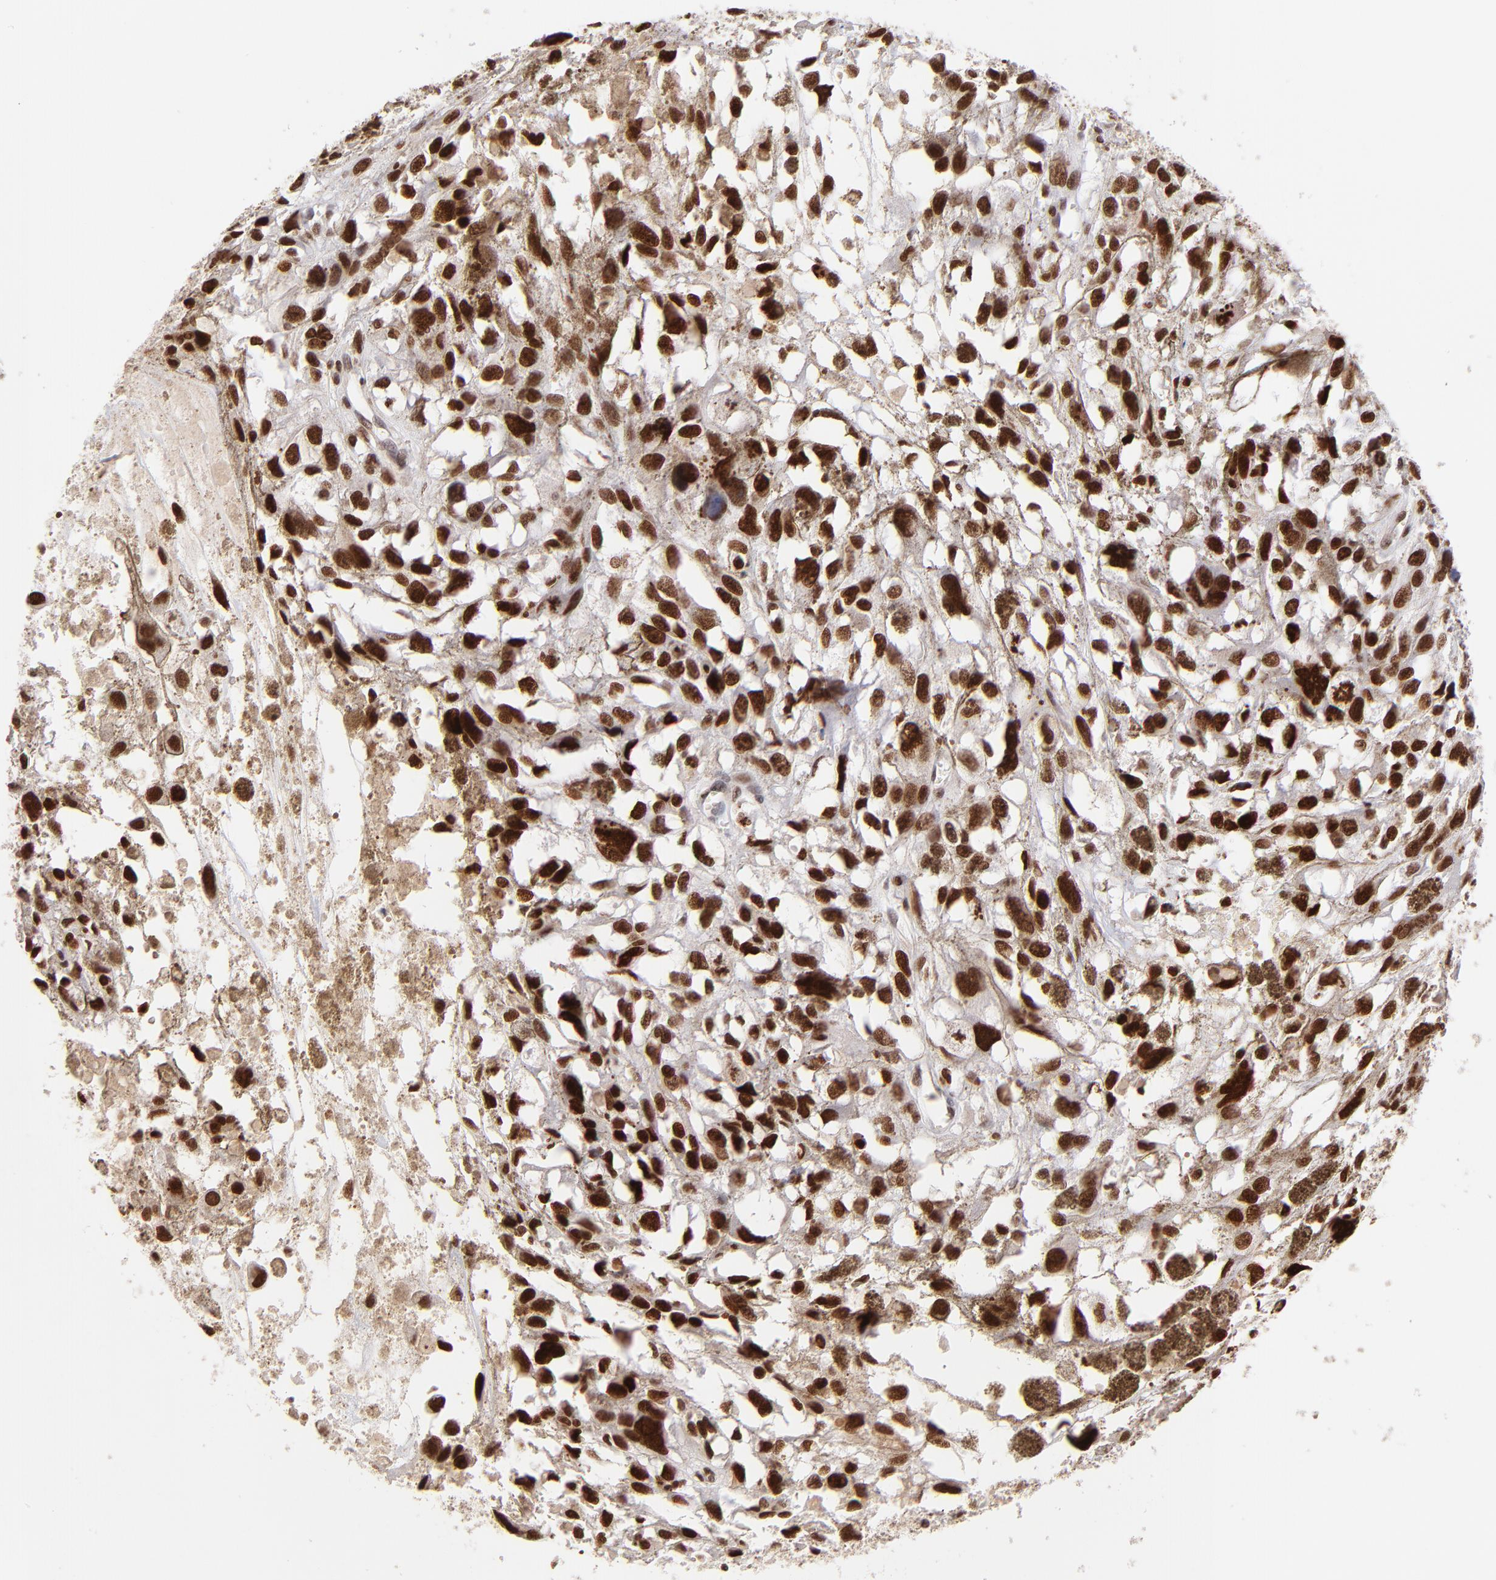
{"staining": {"intensity": "strong", "quantity": ">75%", "location": "nuclear"}, "tissue": "melanoma", "cell_type": "Tumor cells", "image_type": "cancer", "snomed": [{"axis": "morphology", "description": "Malignant melanoma, Metastatic site"}, {"axis": "topography", "description": "Lymph node"}], "caption": "IHC histopathology image of neoplastic tissue: melanoma stained using immunohistochemistry shows high levels of strong protein expression localized specifically in the nuclear of tumor cells, appearing as a nuclear brown color.", "gene": "MIDEAS", "patient": {"sex": "male", "age": 59}}